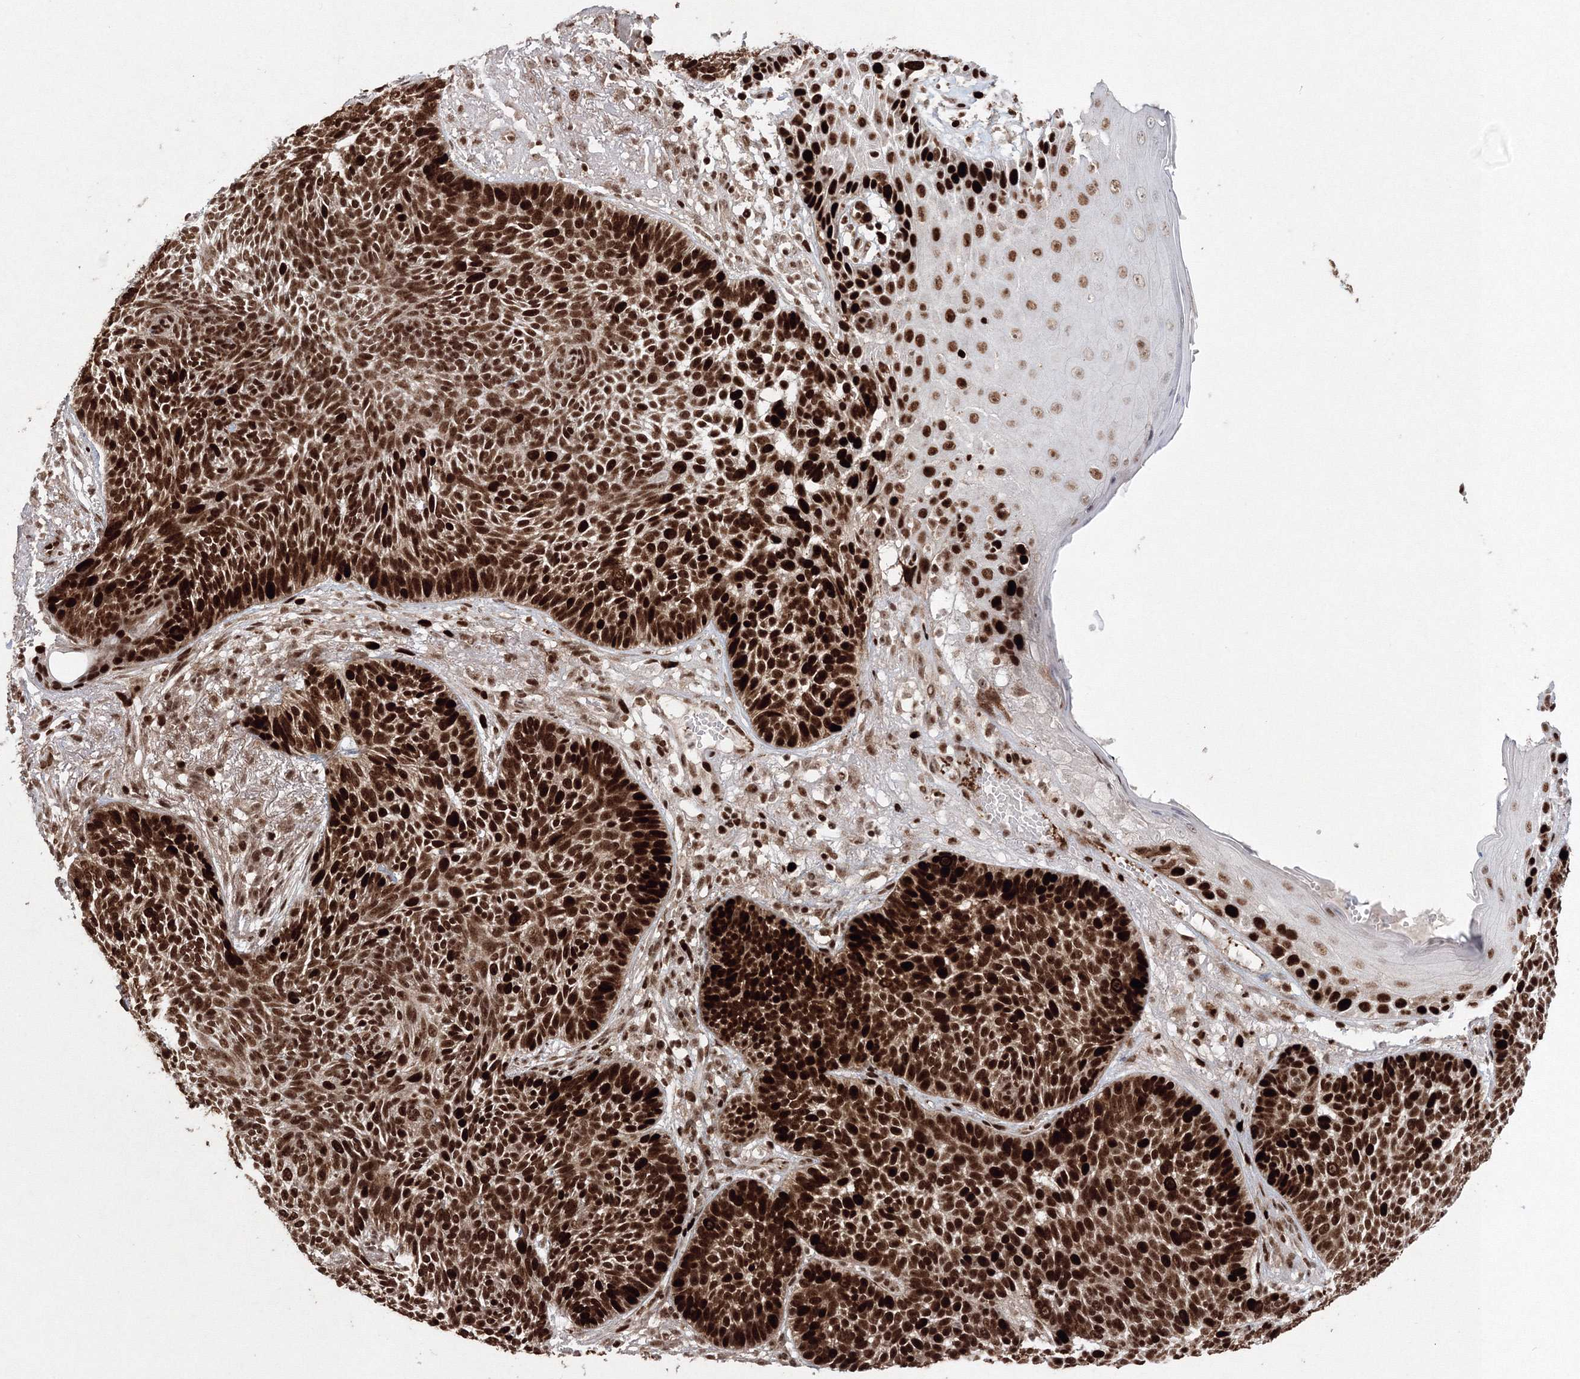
{"staining": {"intensity": "strong", "quantity": ">75%", "location": "nuclear"}, "tissue": "skin cancer", "cell_type": "Tumor cells", "image_type": "cancer", "snomed": [{"axis": "morphology", "description": "Normal tissue, NOS"}, {"axis": "morphology", "description": "Basal cell carcinoma"}, {"axis": "topography", "description": "Skin"}], "caption": "High-magnification brightfield microscopy of basal cell carcinoma (skin) stained with DAB (3,3'-diaminobenzidine) (brown) and counterstained with hematoxylin (blue). tumor cells exhibit strong nuclear staining is identified in about>75% of cells.", "gene": "LIG1", "patient": {"sex": "male", "age": 64}}